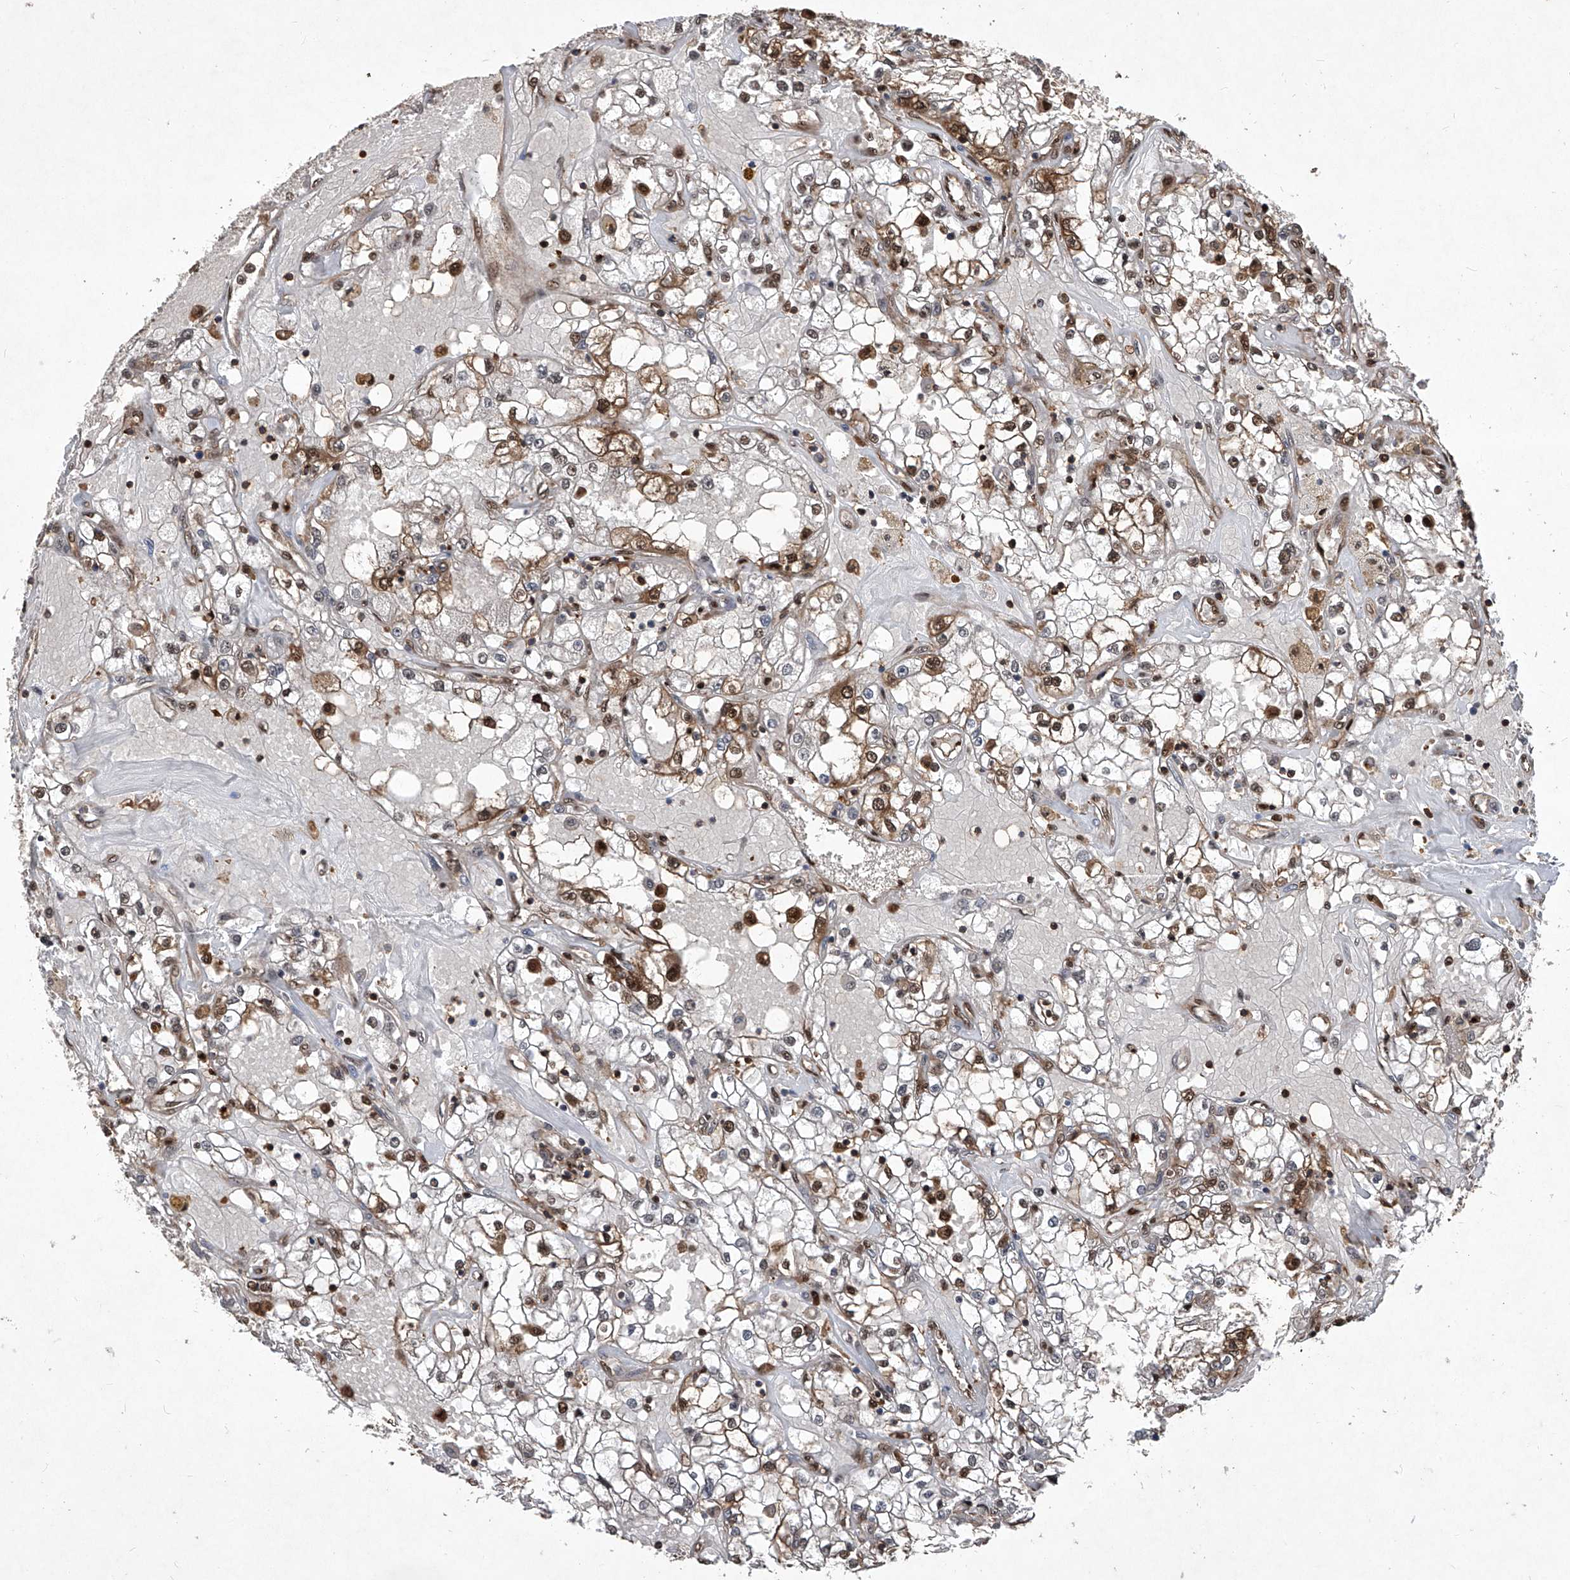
{"staining": {"intensity": "moderate", "quantity": "25%-75%", "location": "cytoplasmic/membranous,nuclear"}, "tissue": "renal cancer", "cell_type": "Tumor cells", "image_type": "cancer", "snomed": [{"axis": "morphology", "description": "Adenocarcinoma, NOS"}, {"axis": "topography", "description": "Kidney"}], "caption": "DAB immunohistochemical staining of renal cancer reveals moderate cytoplasmic/membranous and nuclear protein positivity in approximately 25%-75% of tumor cells. (Stains: DAB in brown, nuclei in blue, Microscopy: brightfield microscopy at high magnification).", "gene": "PSMB1", "patient": {"sex": "male", "age": 56}}